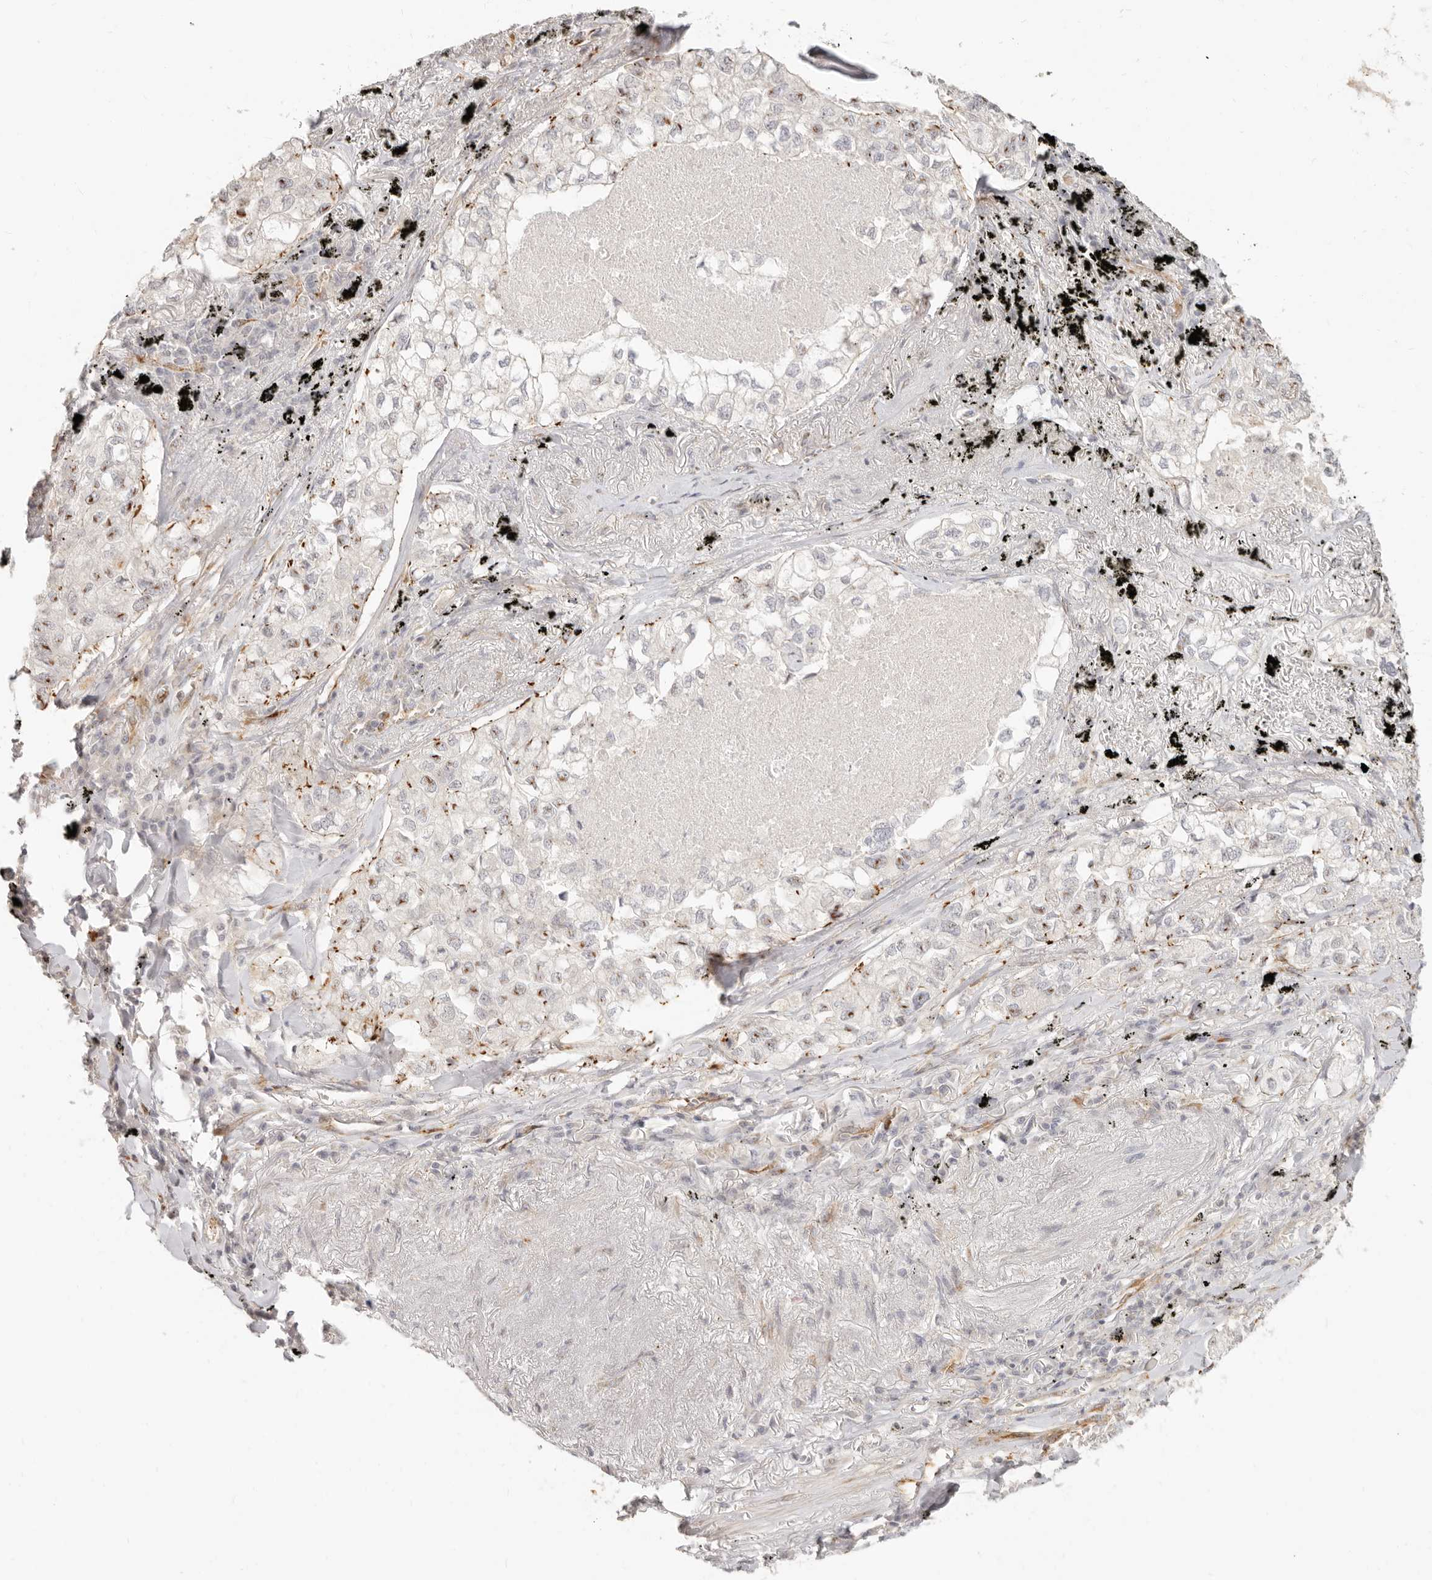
{"staining": {"intensity": "moderate", "quantity": "25%-75%", "location": "cytoplasmic/membranous,nuclear"}, "tissue": "lung cancer", "cell_type": "Tumor cells", "image_type": "cancer", "snomed": [{"axis": "morphology", "description": "Adenocarcinoma, NOS"}, {"axis": "topography", "description": "Lung"}], "caption": "Protein expression analysis of human lung cancer reveals moderate cytoplasmic/membranous and nuclear expression in approximately 25%-75% of tumor cells.", "gene": "SASS6", "patient": {"sex": "male", "age": 65}}